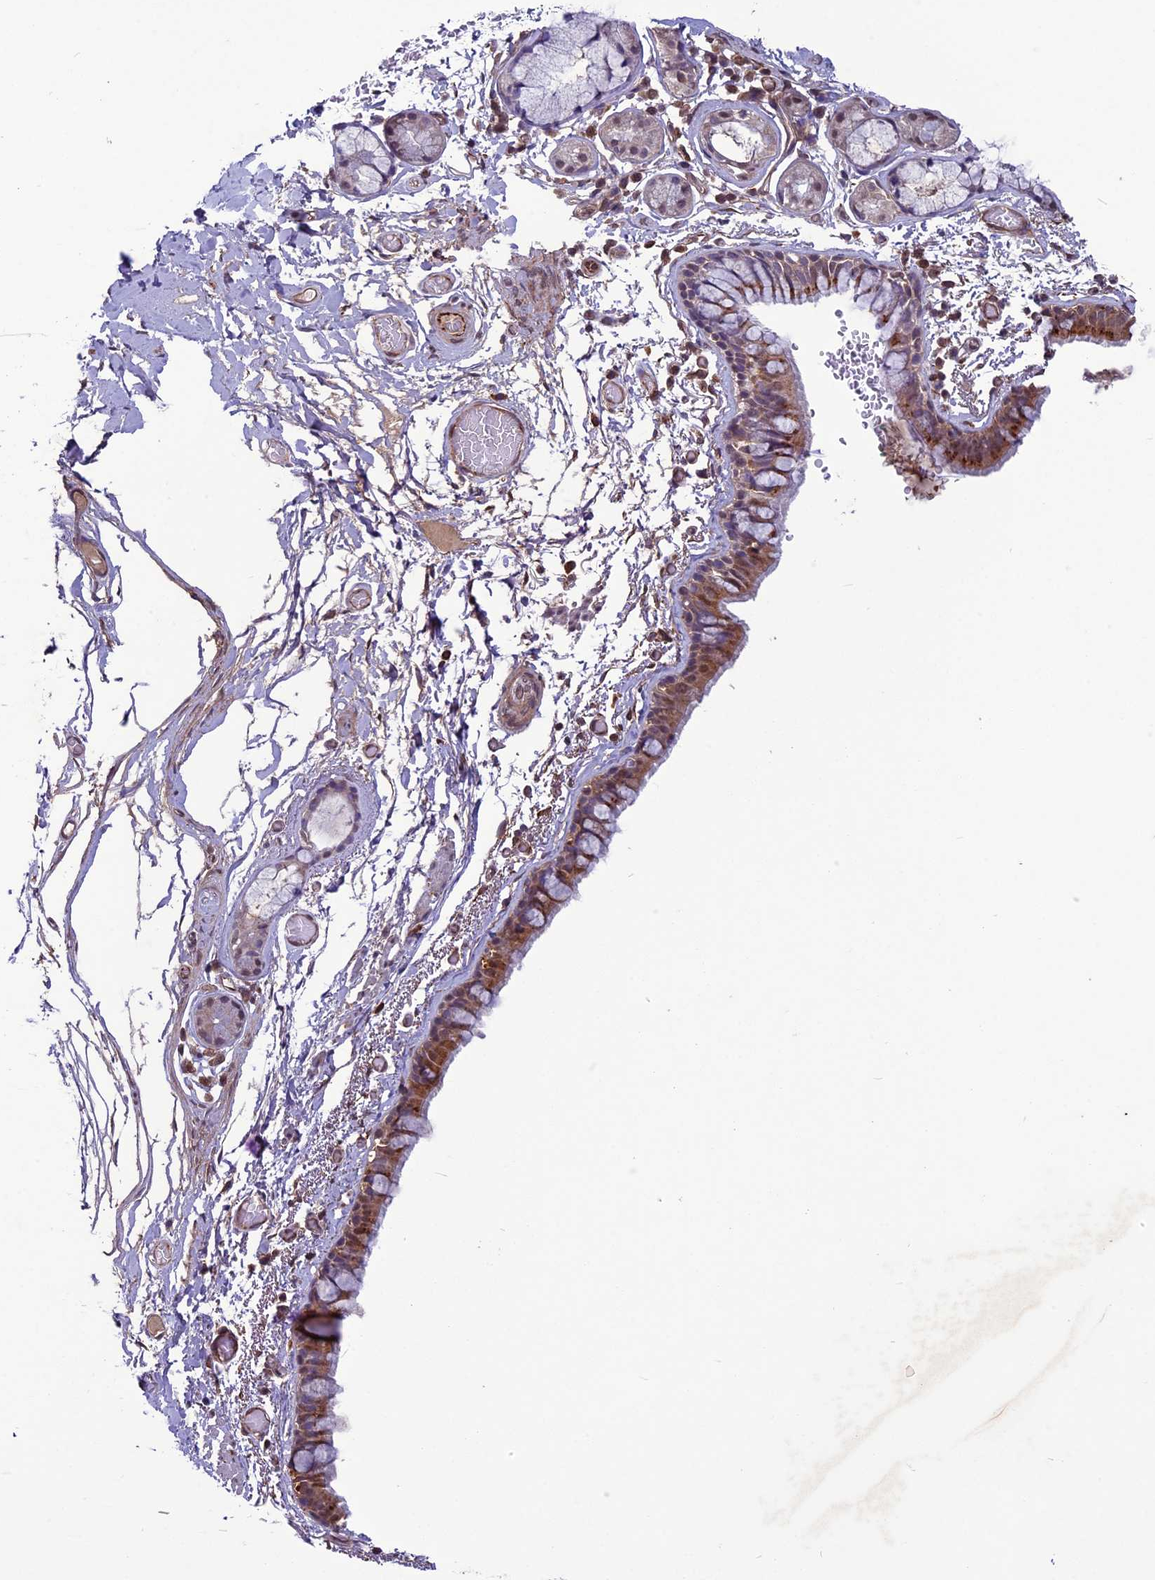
{"staining": {"intensity": "moderate", "quantity": ">75%", "location": "cytoplasmic/membranous"}, "tissue": "bronchus", "cell_type": "Respiratory epithelial cells", "image_type": "normal", "snomed": [{"axis": "morphology", "description": "Normal tissue, NOS"}, {"axis": "topography", "description": "Cartilage tissue"}], "caption": "The histopathology image shows staining of normal bronchus, revealing moderate cytoplasmic/membranous protein expression (brown color) within respiratory epithelial cells. (IHC, brightfield microscopy, high magnification).", "gene": "C3orf70", "patient": {"sex": "male", "age": 63}}